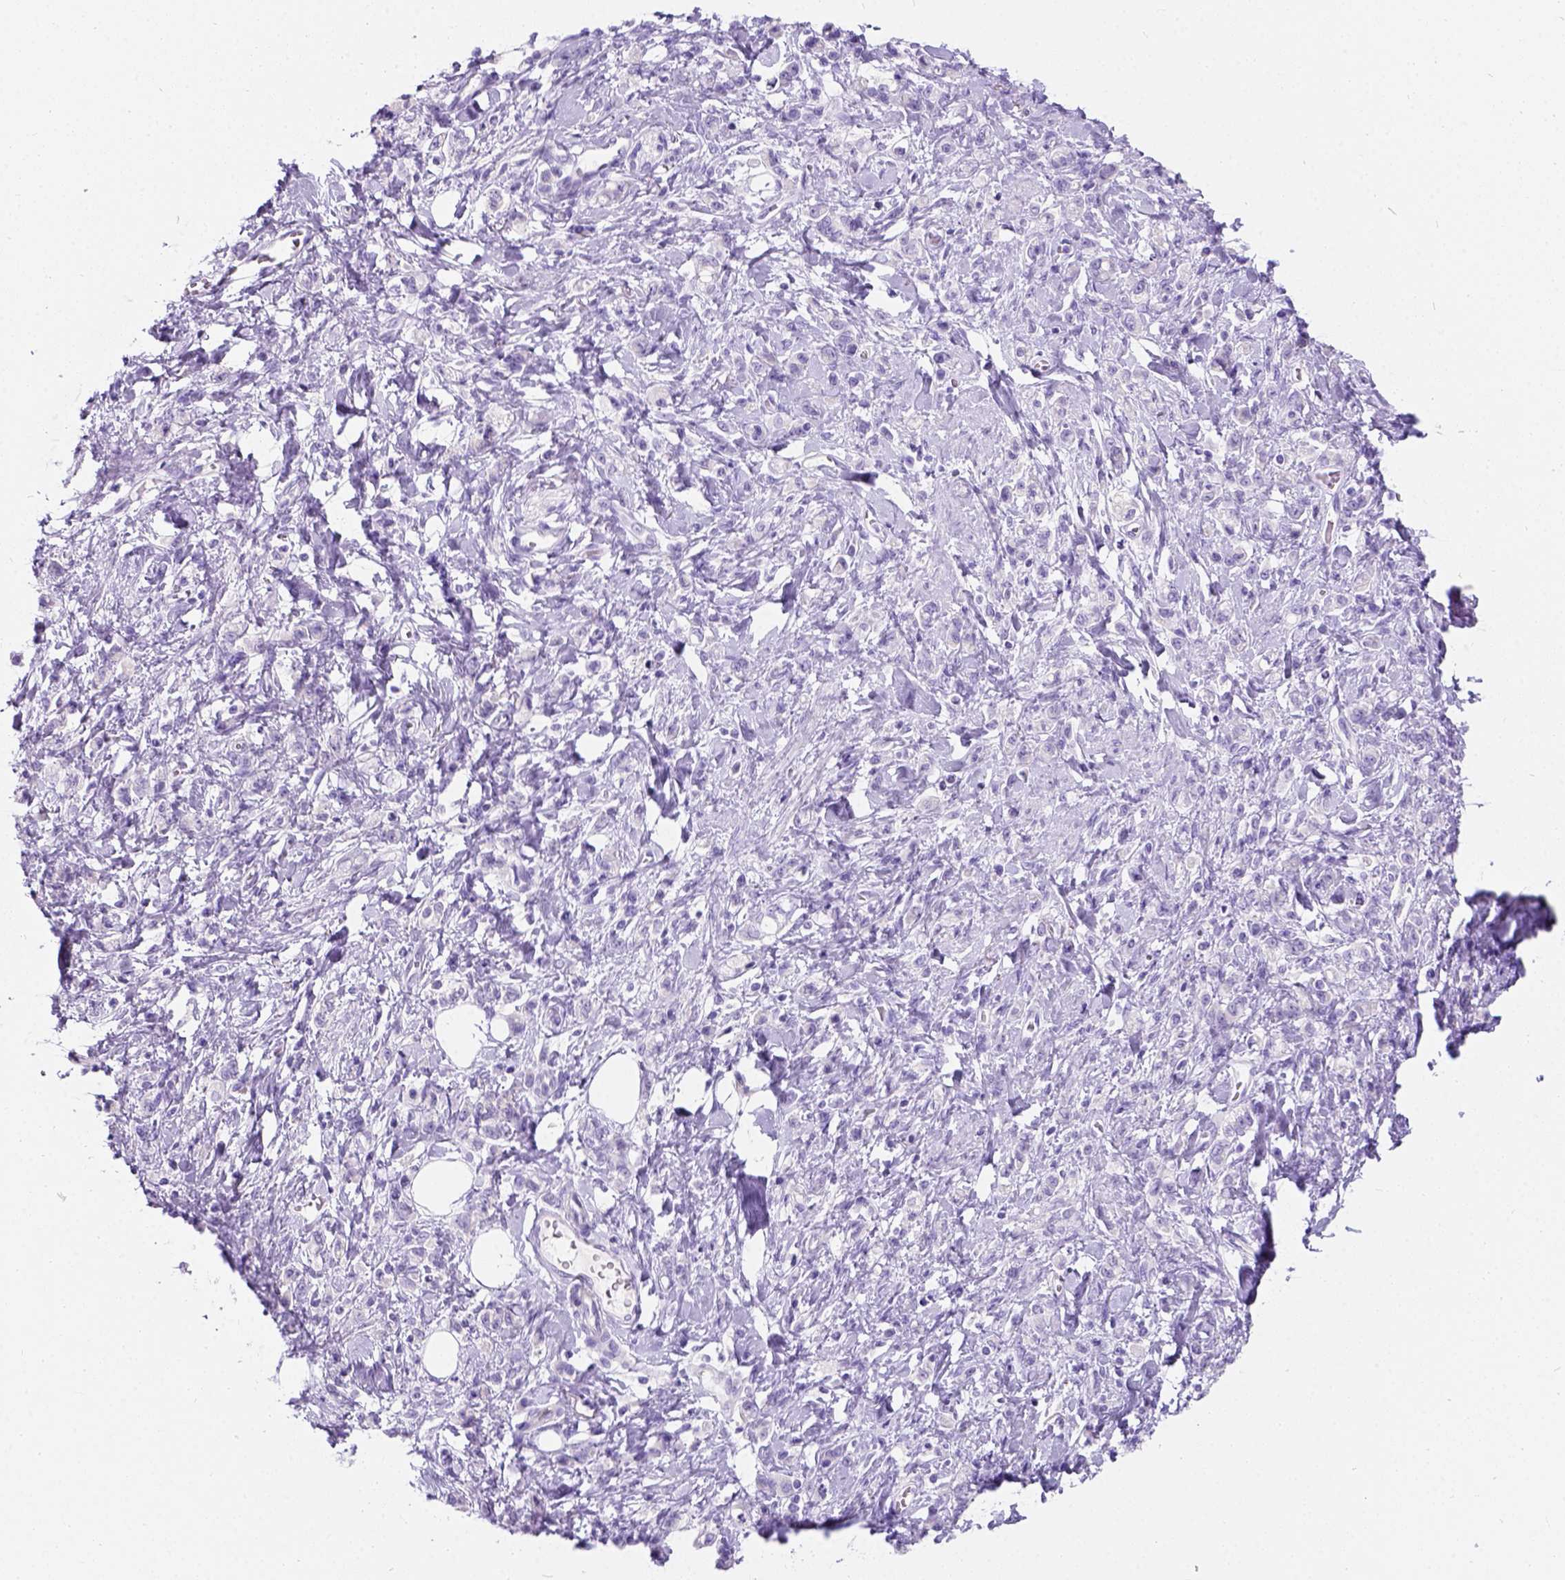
{"staining": {"intensity": "negative", "quantity": "none", "location": "none"}, "tissue": "stomach cancer", "cell_type": "Tumor cells", "image_type": "cancer", "snomed": [{"axis": "morphology", "description": "Adenocarcinoma, NOS"}, {"axis": "topography", "description": "Stomach"}], "caption": "Protein analysis of stomach cancer (adenocarcinoma) shows no significant staining in tumor cells.", "gene": "C7orf57", "patient": {"sex": "male", "age": 77}}